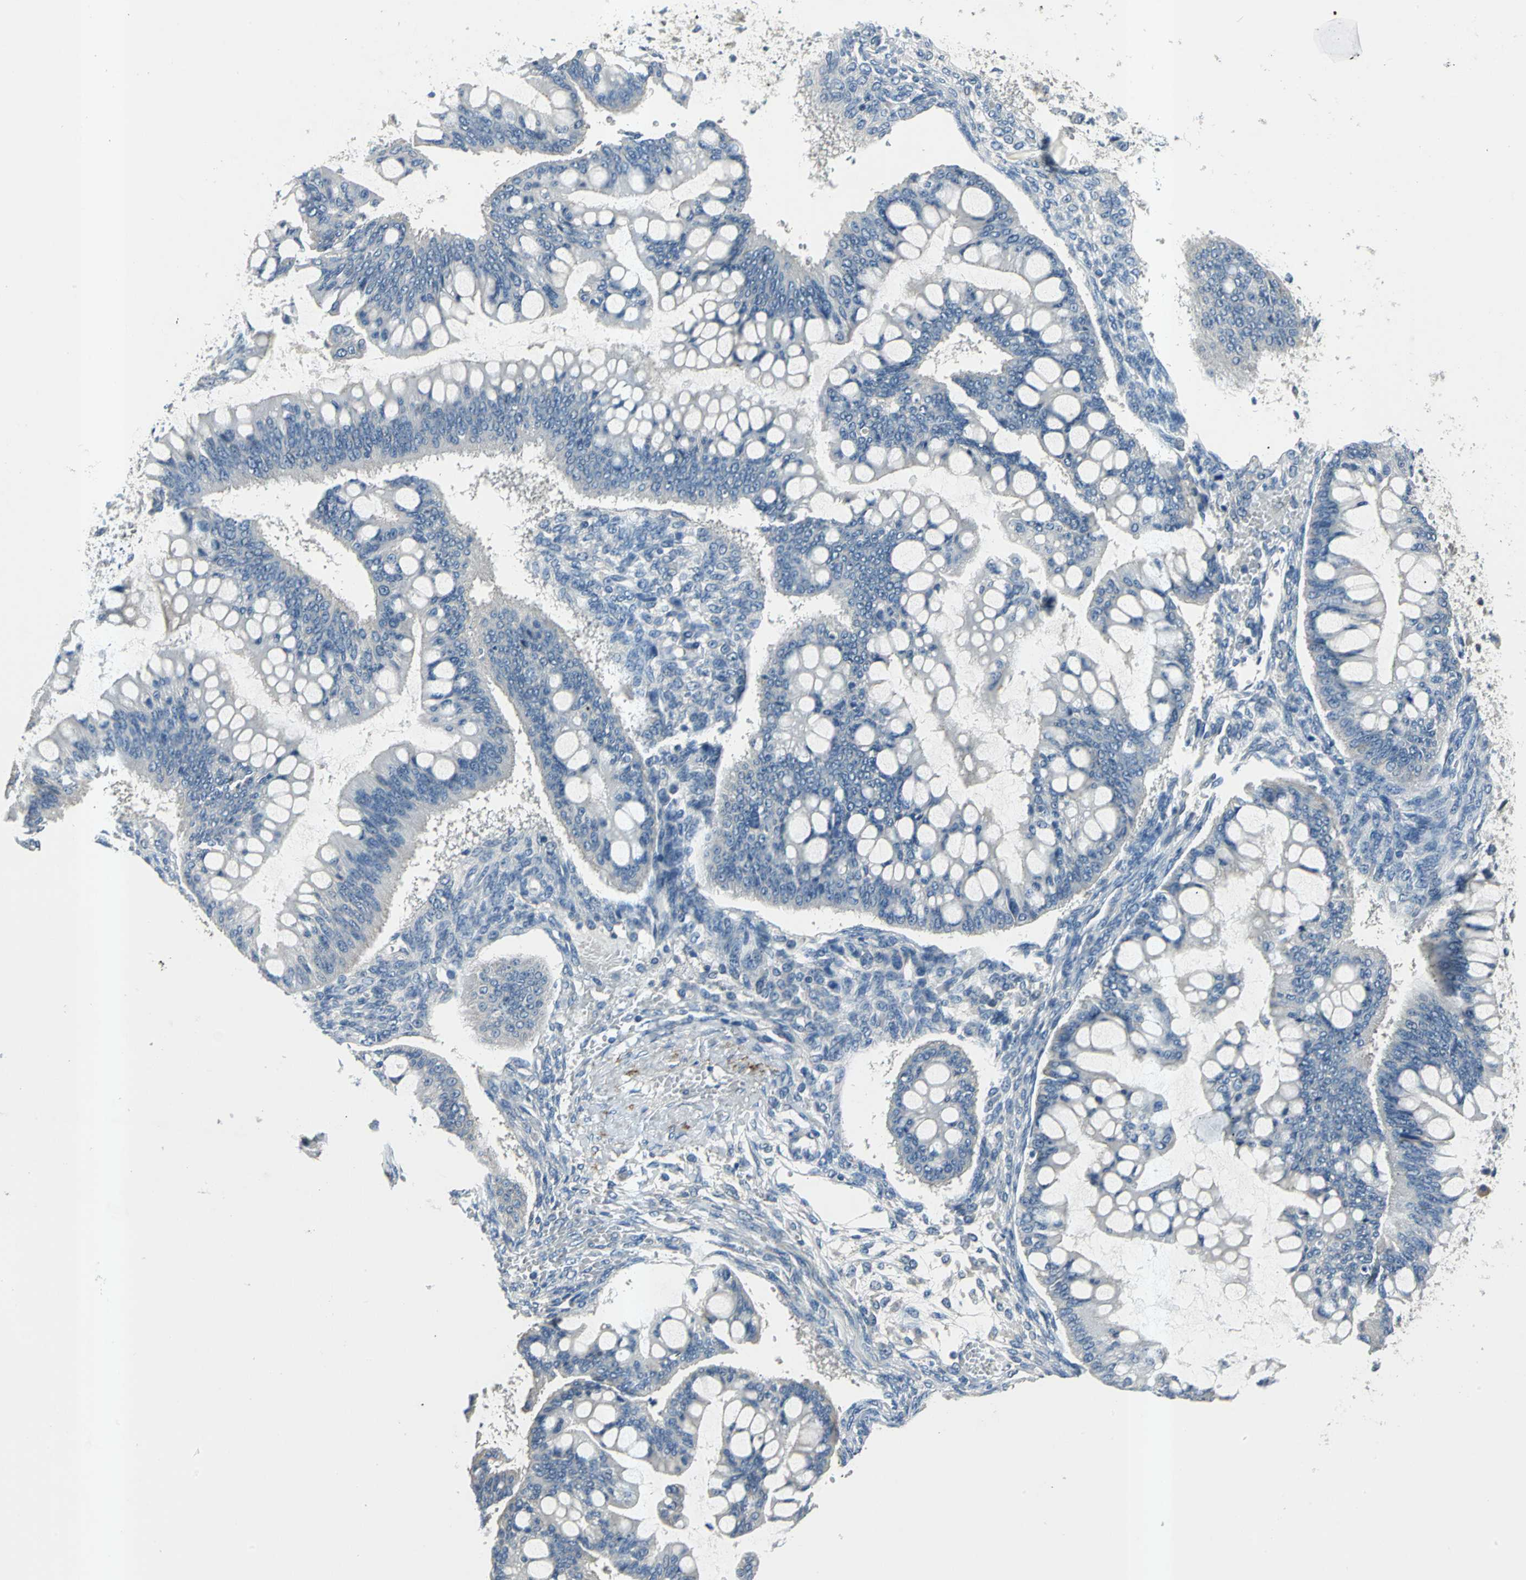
{"staining": {"intensity": "negative", "quantity": "none", "location": "none"}, "tissue": "ovarian cancer", "cell_type": "Tumor cells", "image_type": "cancer", "snomed": [{"axis": "morphology", "description": "Cystadenocarcinoma, mucinous, NOS"}, {"axis": "topography", "description": "Ovary"}], "caption": "IHC histopathology image of ovarian mucinous cystadenocarcinoma stained for a protein (brown), which exhibits no positivity in tumor cells.", "gene": "SLC16A7", "patient": {"sex": "female", "age": 73}}